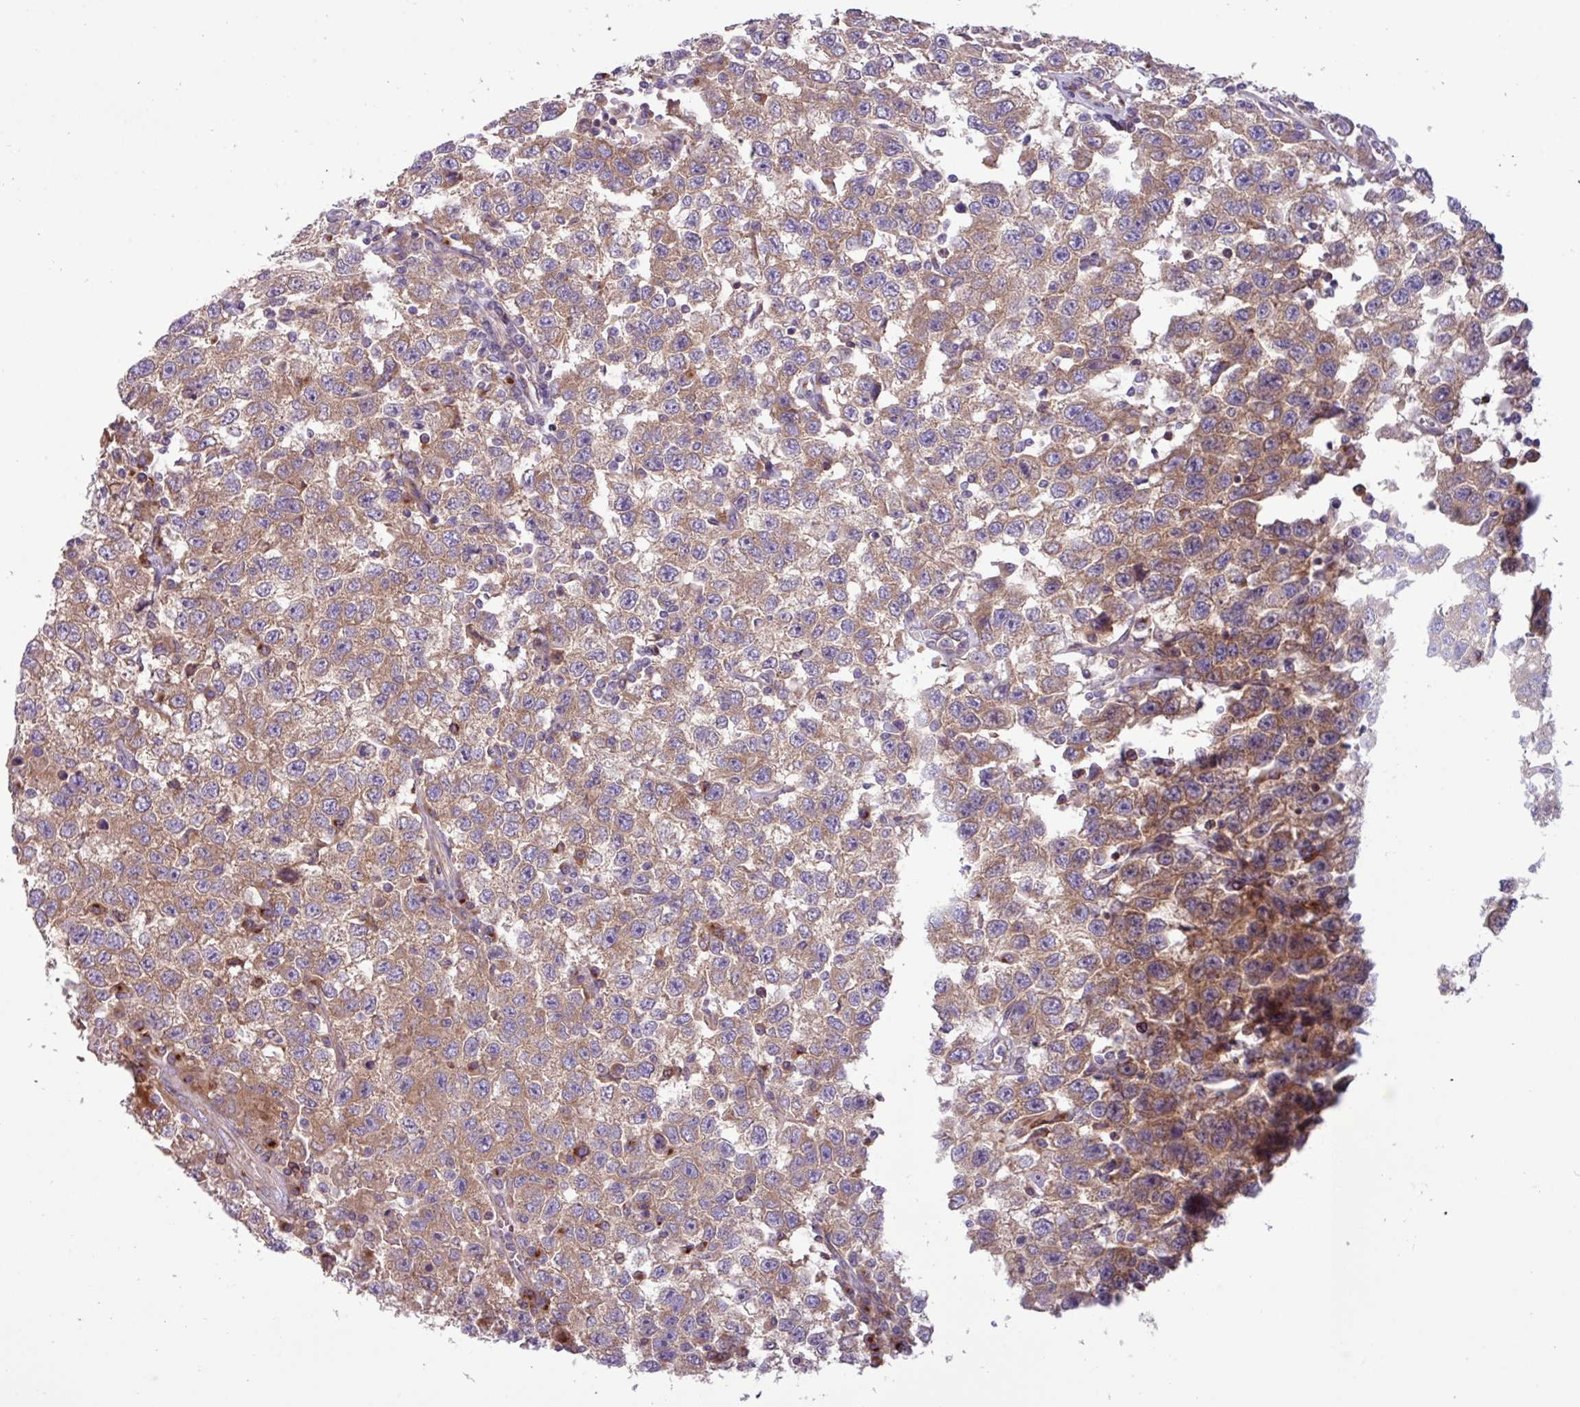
{"staining": {"intensity": "moderate", "quantity": ">75%", "location": "cytoplasmic/membranous"}, "tissue": "testis cancer", "cell_type": "Tumor cells", "image_type": "cancer", "snomed": [{"axis": "morphology", "description": "Seminoma, NOS"}, {"axis": "topography", "description": "Testis"}], "caption": "This image exhibits testis cancer (seminoma) stained with immunohistochemistry to label a protein in brown. The cytoplasmic/membranous of tumor cells show moderate positivity for the protein. Nuclei are counter-stained blue.", "gene": "RAB19", "patient": {"sex": "male", "age": 41}}